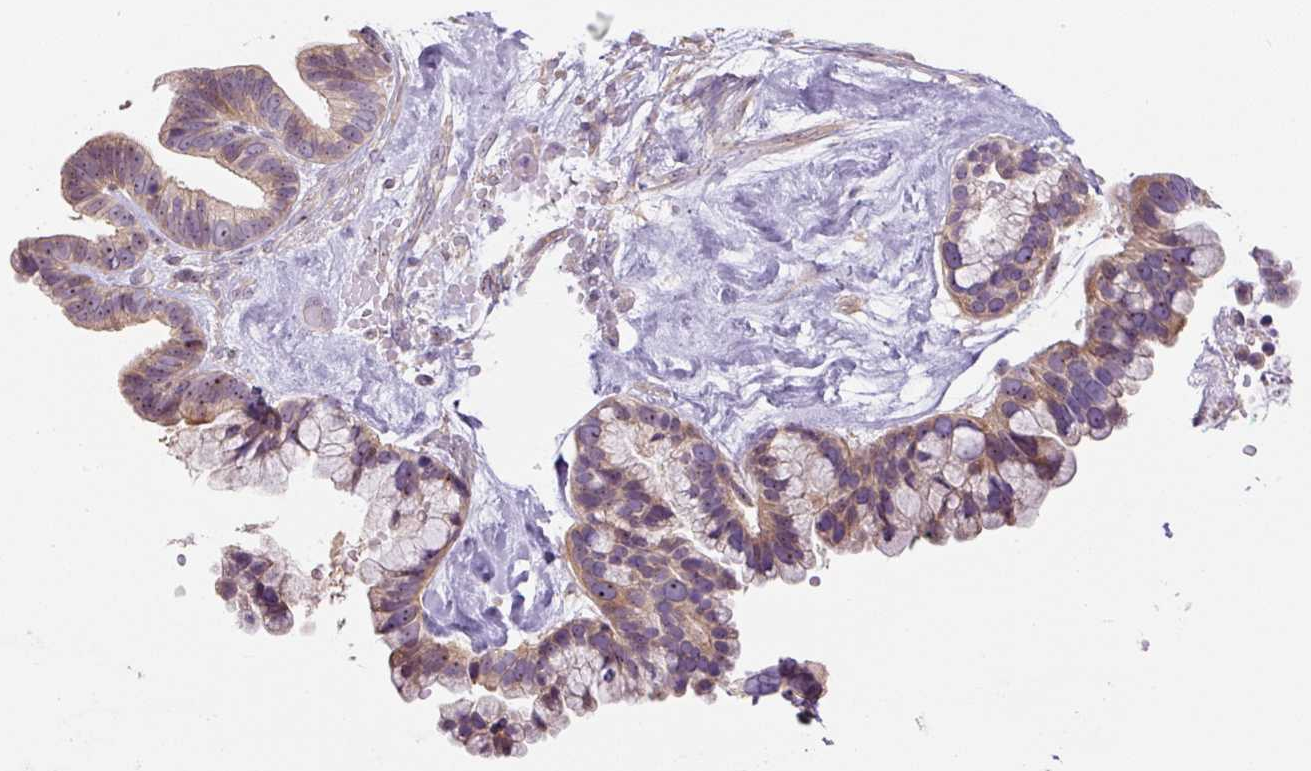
{"staining": {"intensity": "weak", "quantity": ">75%", "location": "cytoplasmic/membranous"}, "tissue": "ovarian cancer", "cell_type": "Tumor cells", "image_type": "cancer", "snomed": [{"axis": "morphology", "description": "Cystadenocarcinoma, serous, NOS"}, {"axis": "topography", "description": "Ovary"}], "caption": "Immunohistochemical staining of human ovarian cancer (serous cystadenocarcinoma) exhibits low levels of weak cytoplasmic/membranous protein staining in approximately >75% of tumor cells.", "gene": "TMEM151B", "patient": {"sex": "female", "age": 56}}